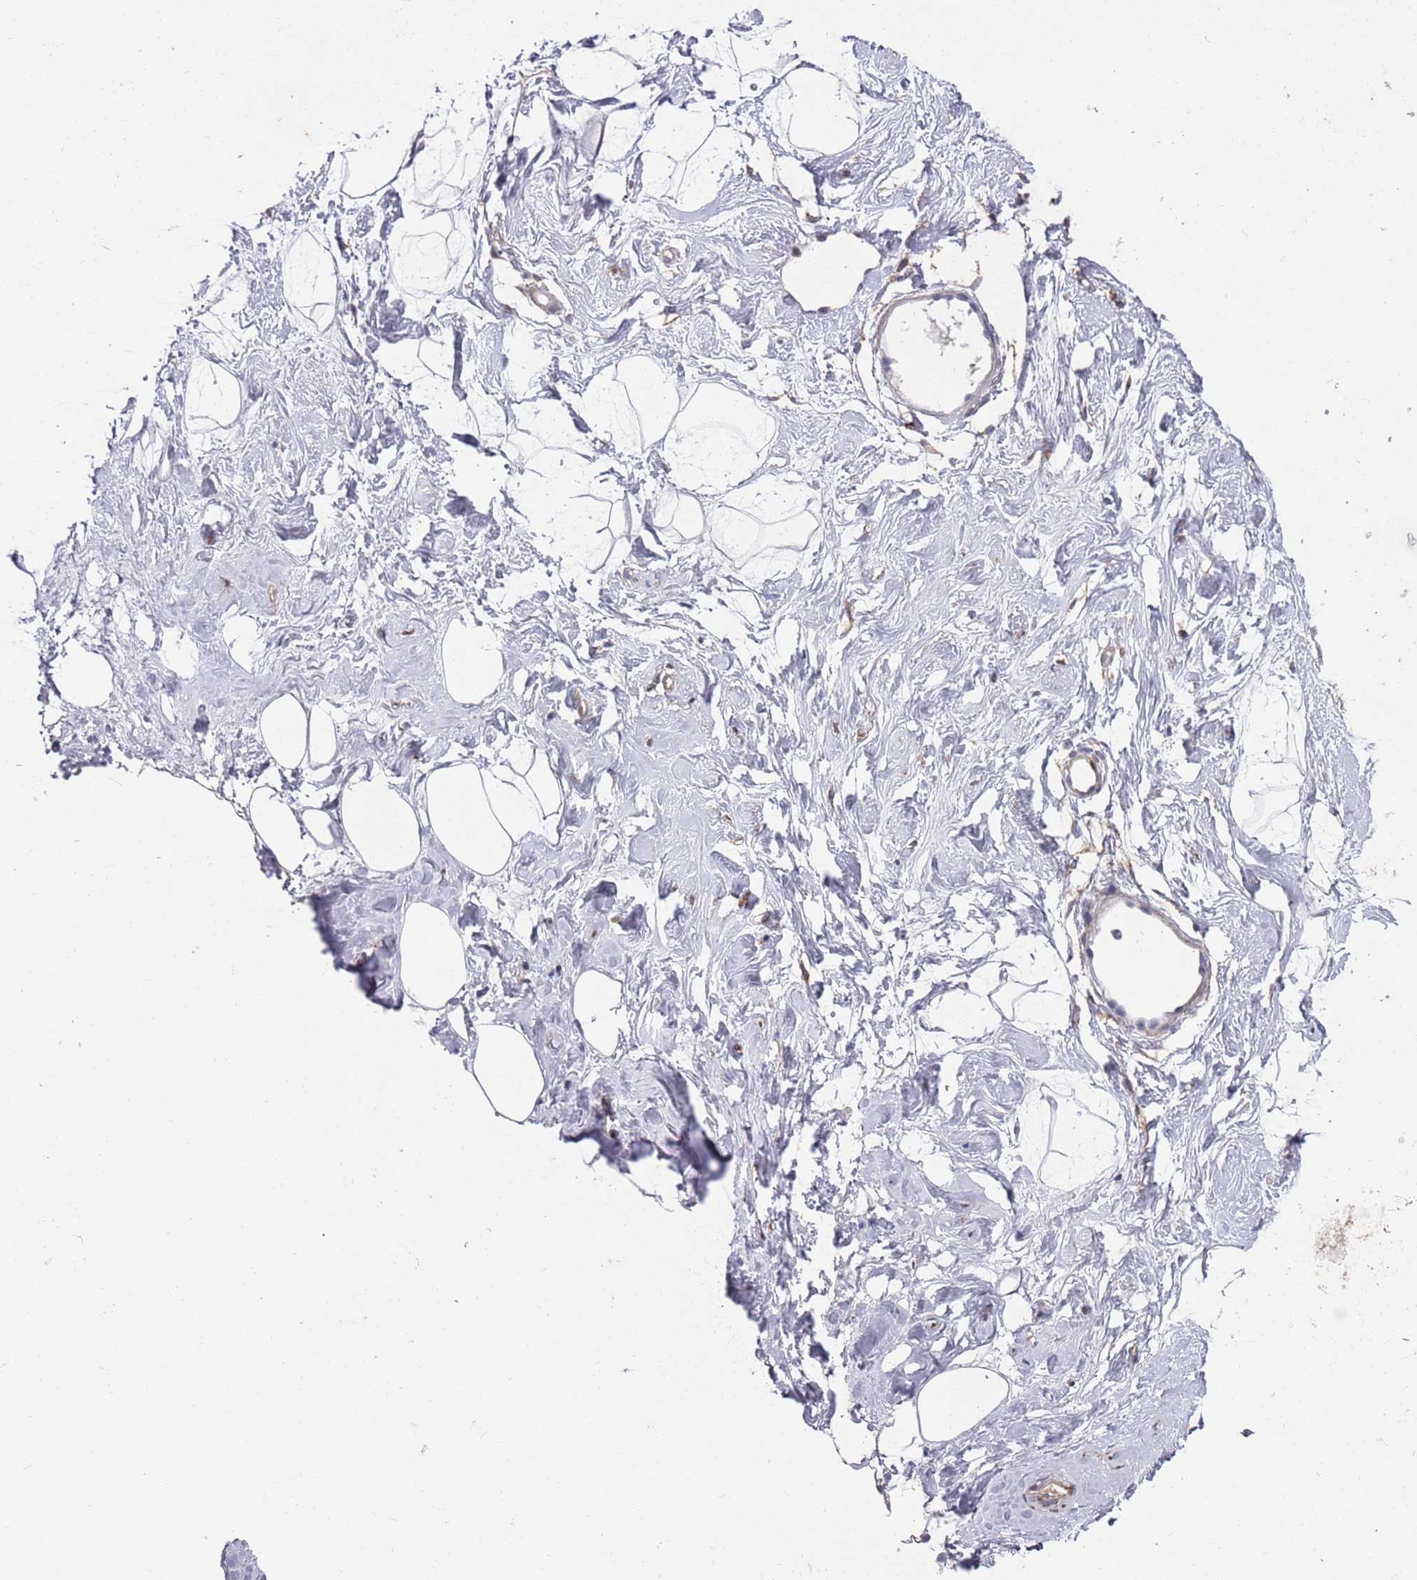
{"staining": {"intensity": "negative", "quantity": "none", "location": "none"}, "tissue": "breast", "cell_type": "Adipocytes", "image_type": "normal", "snomed": [{"axis": "morphology", "description": "Normal tissue, NOS"}, {"axis": "morphology", "description": "Adenoma, NOS"}, {"axis": "topography", "description": "Breast"}], "caption": "An immunohistochemistry (IHC) micrograph of unremarkable breast is shown. There is no staining in adipocytes of breast. The staining is performed using DAB (3,3'-diaminobenzidine) brown chromogen with nuclei counter-stained in using hematoxylin.", "gene": "ANK2", "patient": {"sex": "female", "age": 23}}